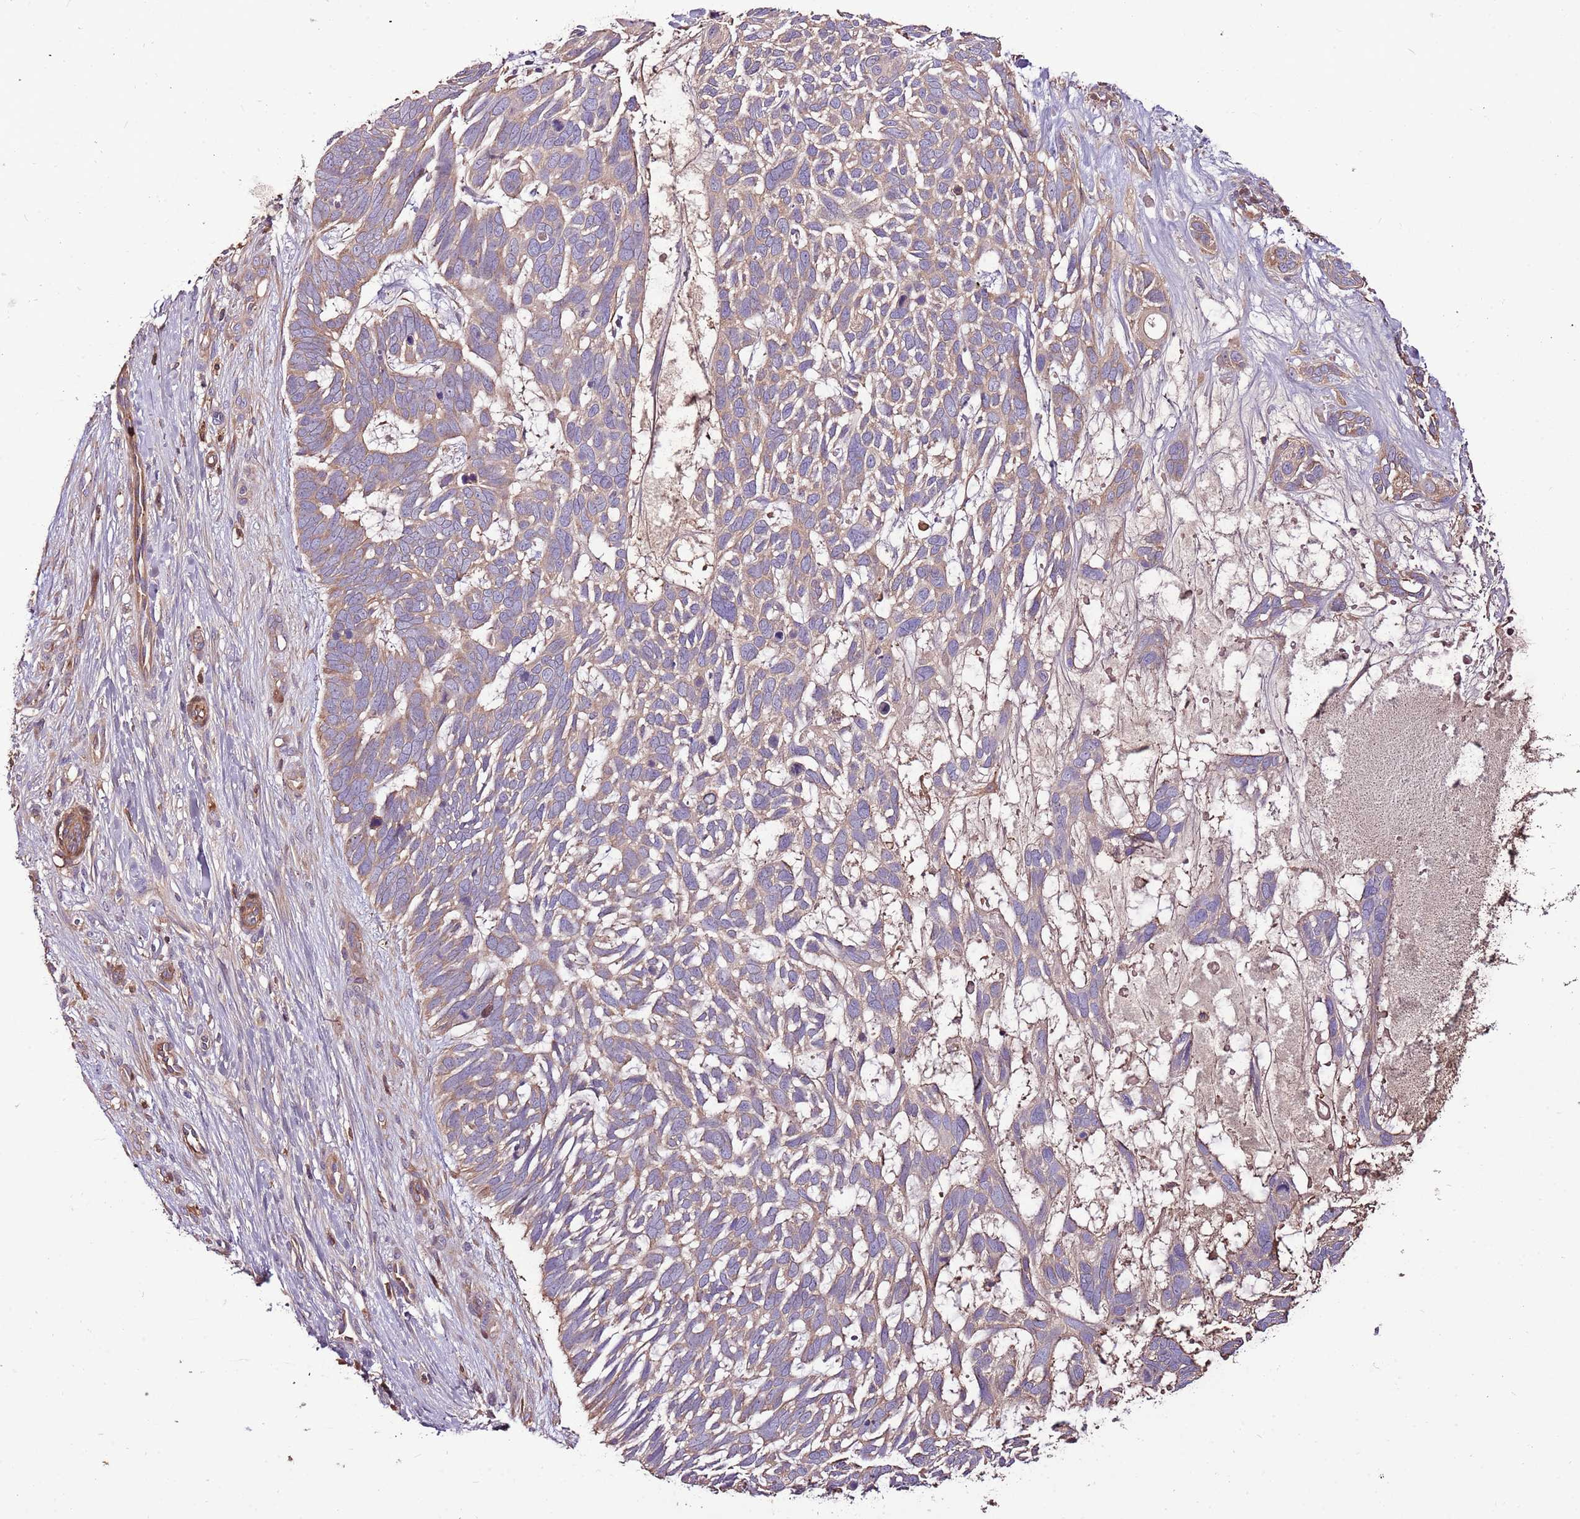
{"staining": {"intensity": "weak", "quantity": "25%-75%", "location": "cytoplasmic/membranous"}, "tissue": "skin cancer", "cell_type": "Tumor cells", "image_type": "cancer", "snomed": [{"axis": "morphology", "description": "Basal cell carcinoma"}, {"axis": "topography", "description": "Skin"}], "caption": "Weak cytoplasmic/membranous expression for a protein is seen in about 25%-75% of tumor cells of skin cancer using immunohistochemistry.", "gene": "DENR", "patient": {"sex": "male", "age": 88}}